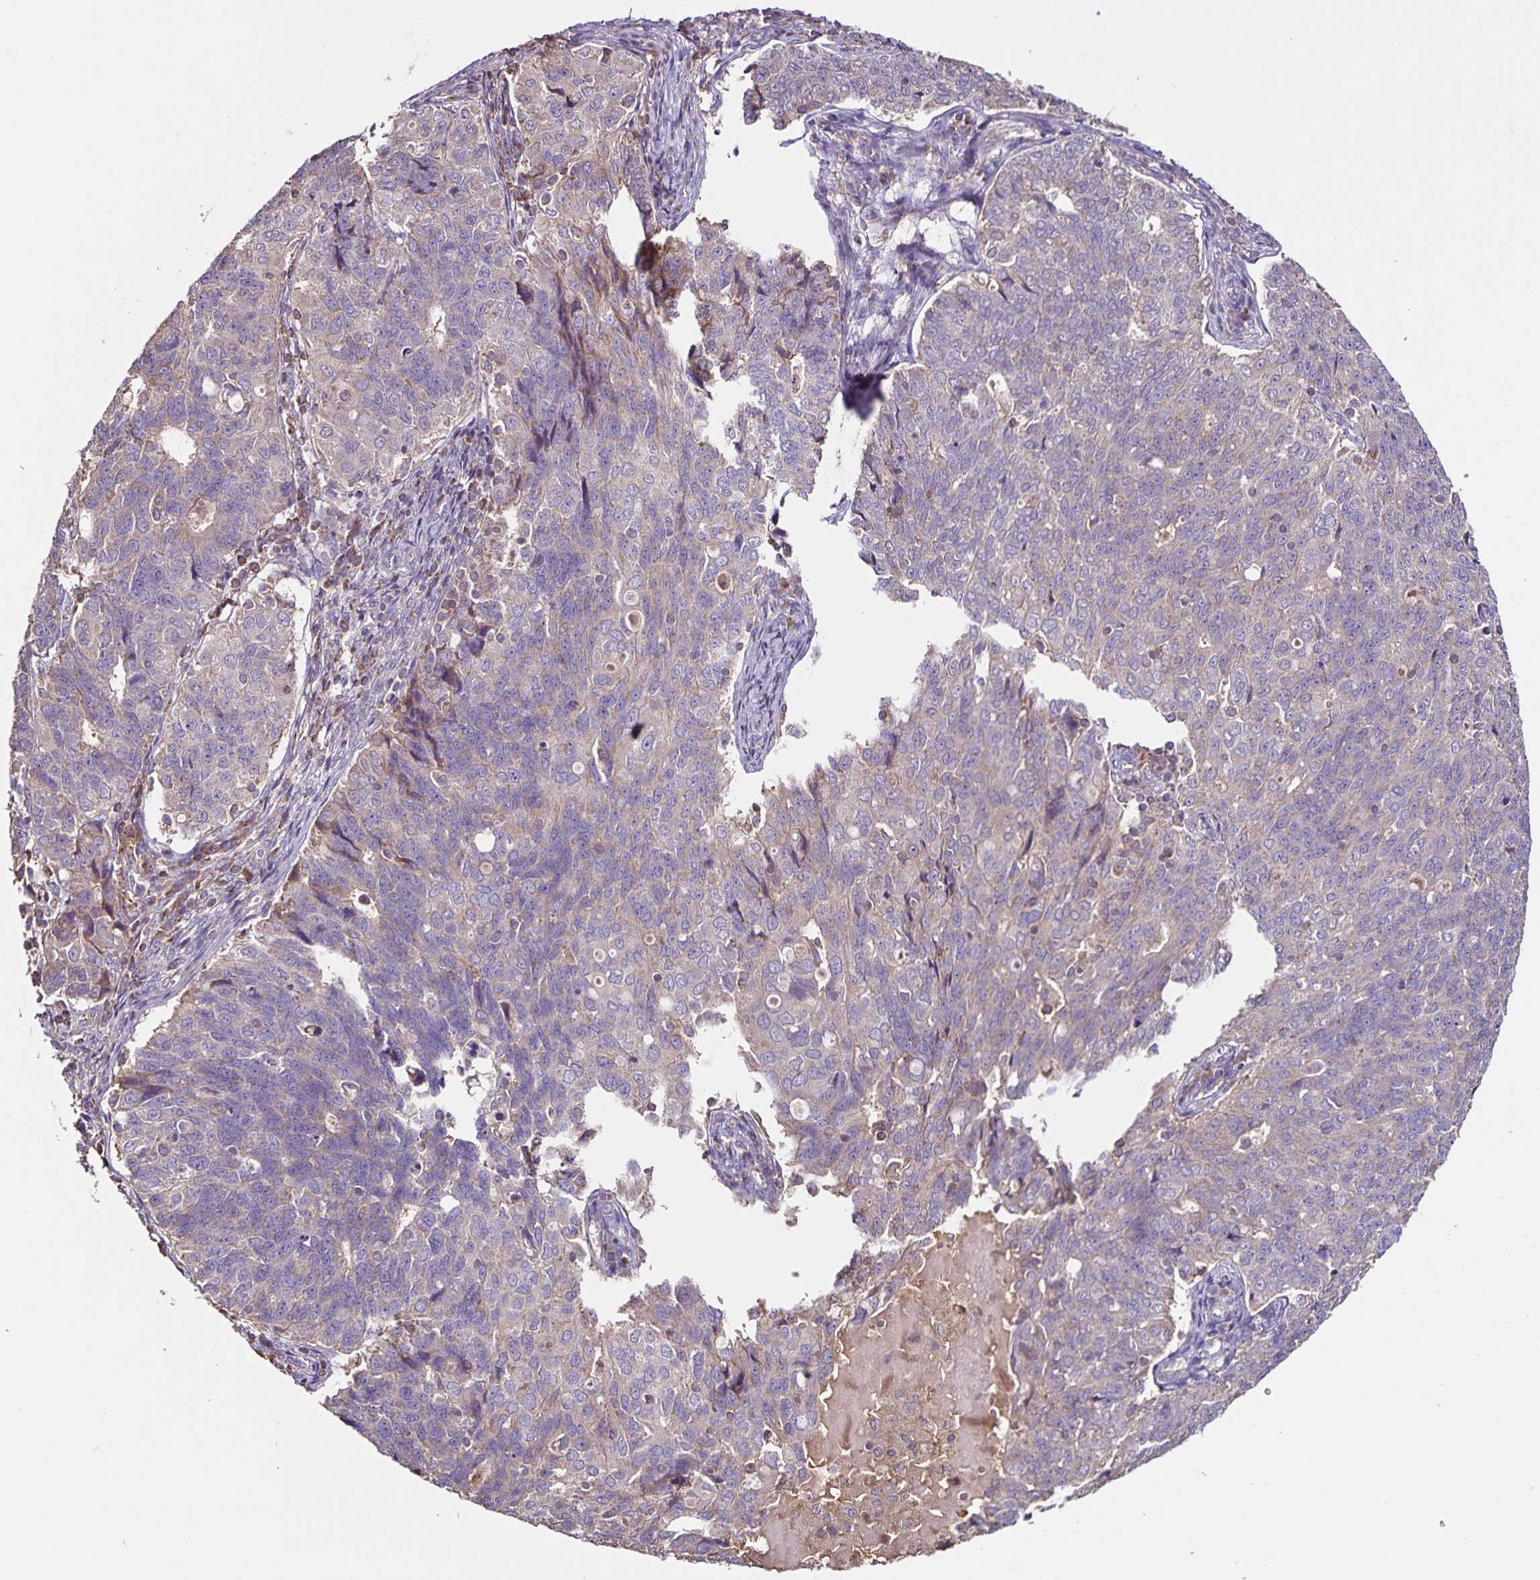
{"staining": {"intensity": "negative", "quantity": "none", "location": "none"}, "tissue": "endometrial cancer", "cell_type": "Tumor cells", "image_type": "cancer", "snomed": [{"axis": "morphology", "description": "Adenocarcinoma, NOS"}, {"axis": "topography", "description": "Endometrium"}], "caption": "This histopathology image is of endometrial cancer stained with immunohistochemistry to label a protein in brown with the nuclei are counter-stained blue. There is no staining in tumor cells.", "gene": "MAN1A1", "patient": {"sex": "female", "age": 43}}